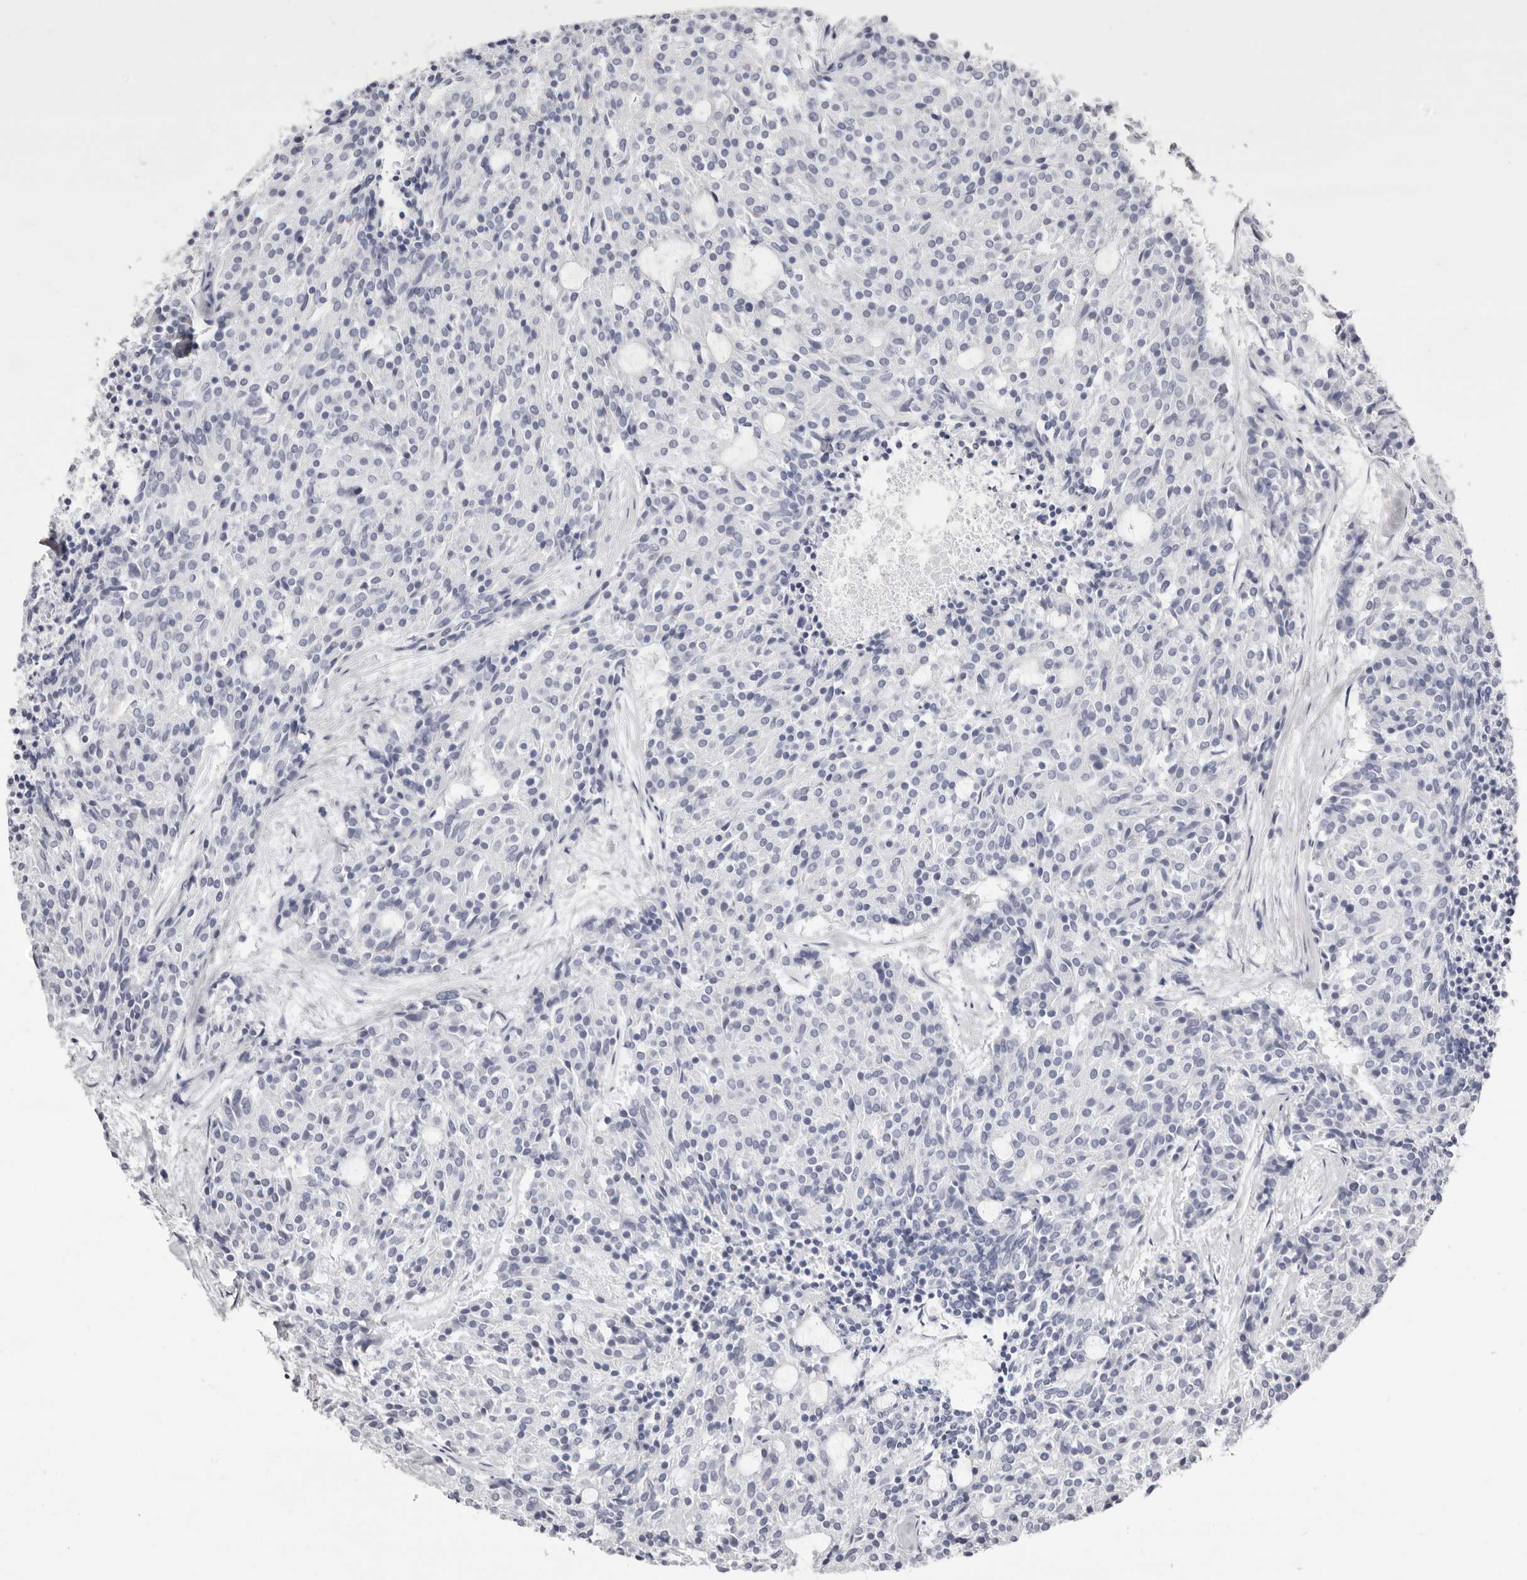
{"staining": {"intensity": "negative", "quantity": "none", "location": "none"}, "tissue": "carcinoid", "cell_type": "Tumor cells", "image_type": "cancer", "snomed": [{"axis": "morphology", "description": "Carcinoid, malignant, NOS"}, {"axis": "topography", "description": "Pancreas"}], "caption": "This is an immunohistochemistry photomicrograph of malignant carcinoid. There is no staining in tumor cells.", "gene": "LPO", "patient": {"sex": "female", "age": 54}}